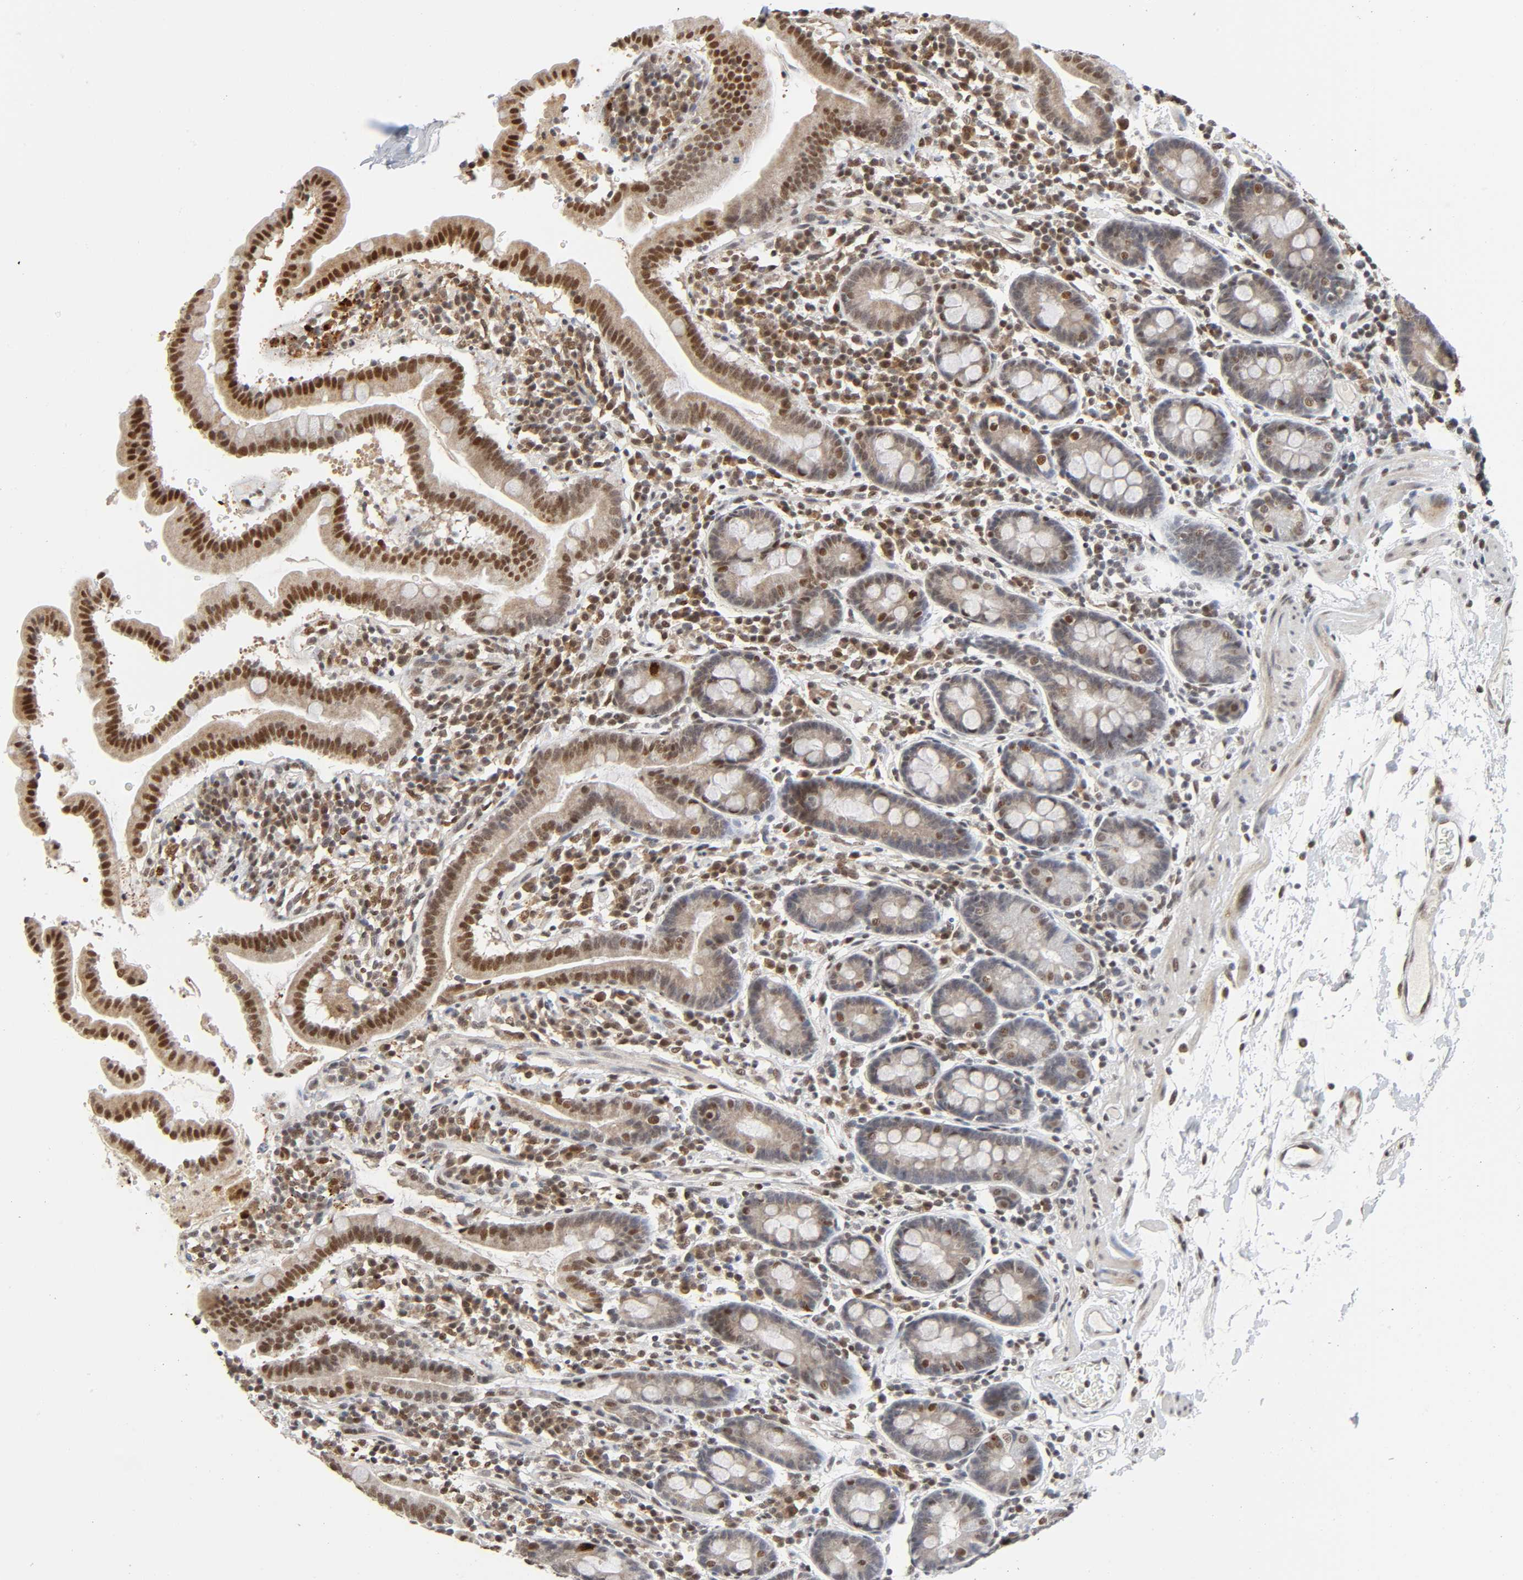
{"staining": {"intensity": "moderate", "quantity": ">75%", "location": "cytoplasmic/membranous,nuclear"}, "tissue": "duodenum", "cell_type": "Glandular cells", "image_type": "normal", "snomed": [{"axis": "morphology", "description": "Normal tissue, NOS"}, {"axis": "topography", "description": "Duodenum"}], "caption": "High-power microscopy captured an immunohistochemistry histopathology image of benign duodenum, revealing moderate cytoplasmic/membranous,nuclear positivity in about >75% of glandular cells.", "gene": "KAT2B", "patient": {"sex": "male", "age": 50}}